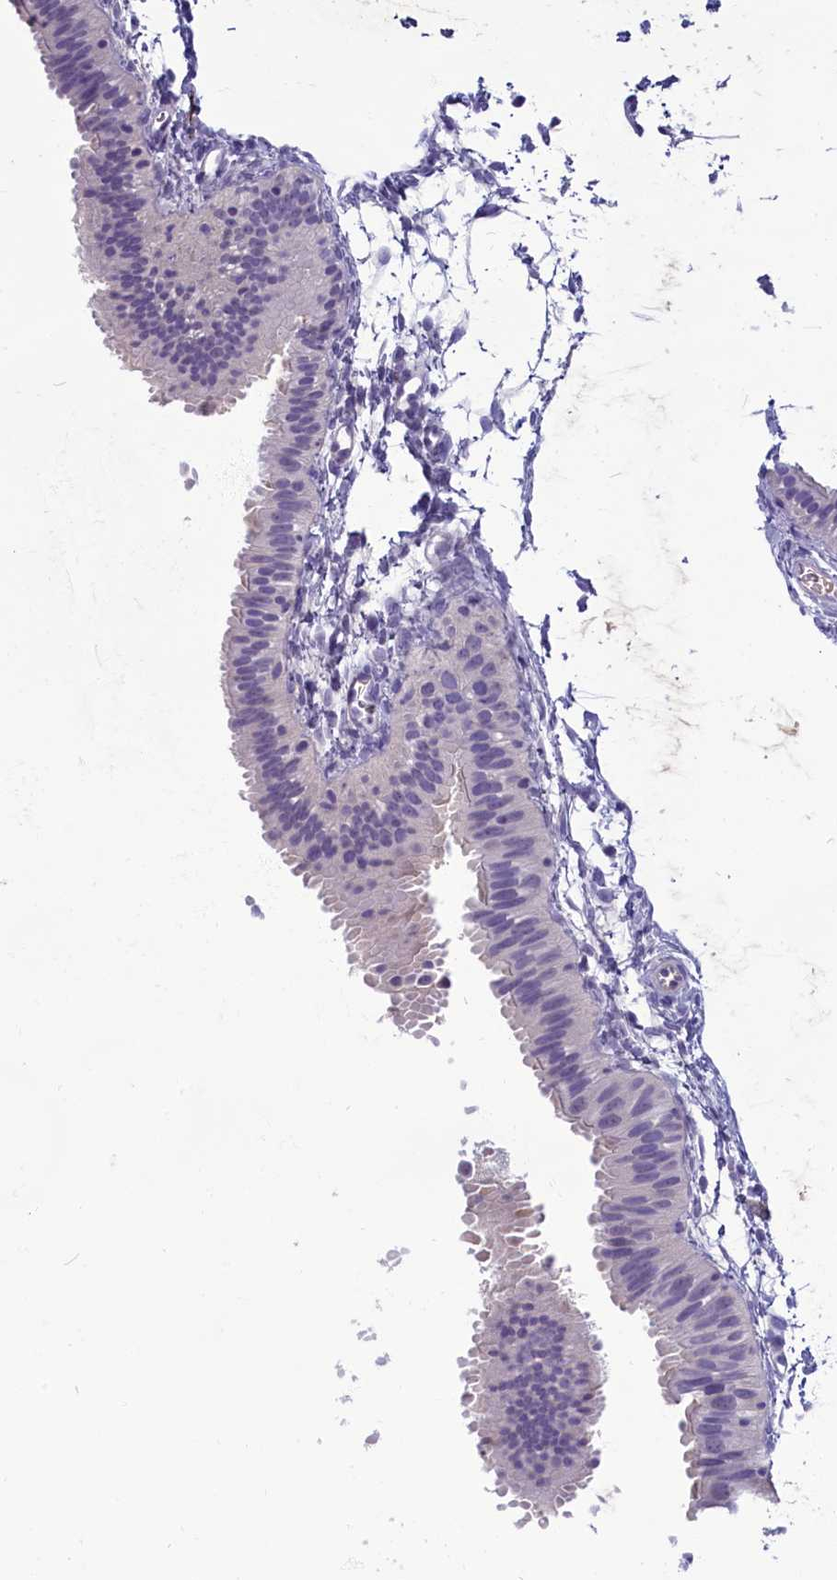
{"staining": {"intensity": "negative", "quantity": "none", "location": "none"}, "tissue": "fallopian tube", "cell_type": "Glandular cells", "image_type": "normal", "snomed": [{"axis": "morphology", "description": "Normal tissue, NOS"}, {"axis": "topography", "description": "Fallopian tube"}], "caption": "DAB (3,3'-diaminobenzidine) immunohistochemical staining of benign human fallopian tube displays no significant positivity in glandular cells.", "gene": "SV2C", "patient": {"sex": "female", "age": 35}}